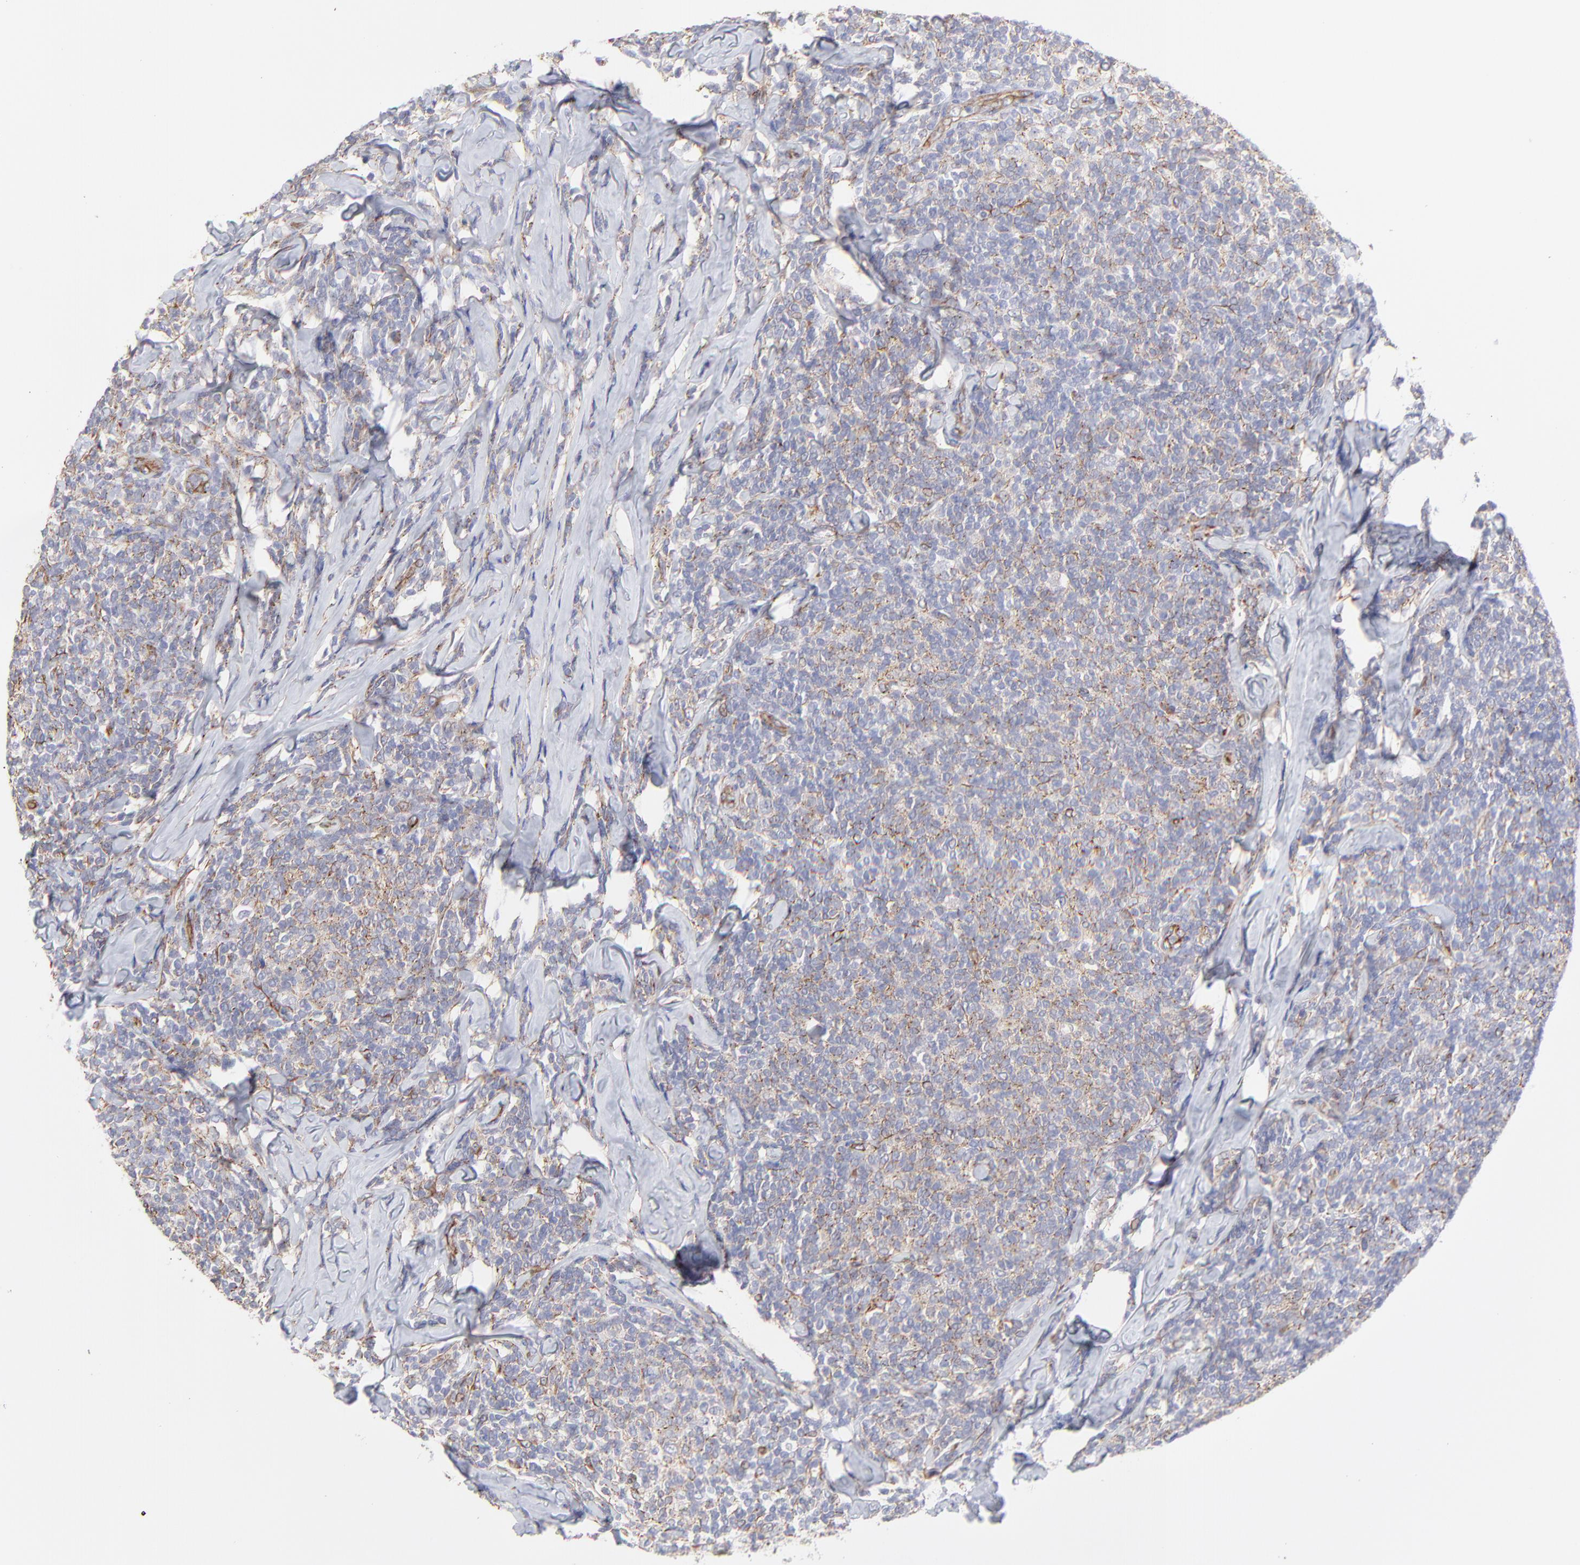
{"staining": {"intensity": "weak", "quantity": "25%-75%", "location": "cytoplasmic/membranous"}, "tissue": "lymphoma", "cell_type": "Tumor cells", "image_type": "cancer", "snomed": [{"axis": "morphology", "description": "Malignant lymphoma, non-Hodgkin's type, Low grade"}, {"axis": "topography", "description": "Lymph node"}], "caption": "DAB immunohistochemical staining of human low-grade malignant lymphoma, non-Hodgkin's type displays weak cytoplasmic/membranous protein positivity in approximately 25%-75% of tumor cells.", "gene": "COX8C", "patient": {"sex": "female", "age": 56}}